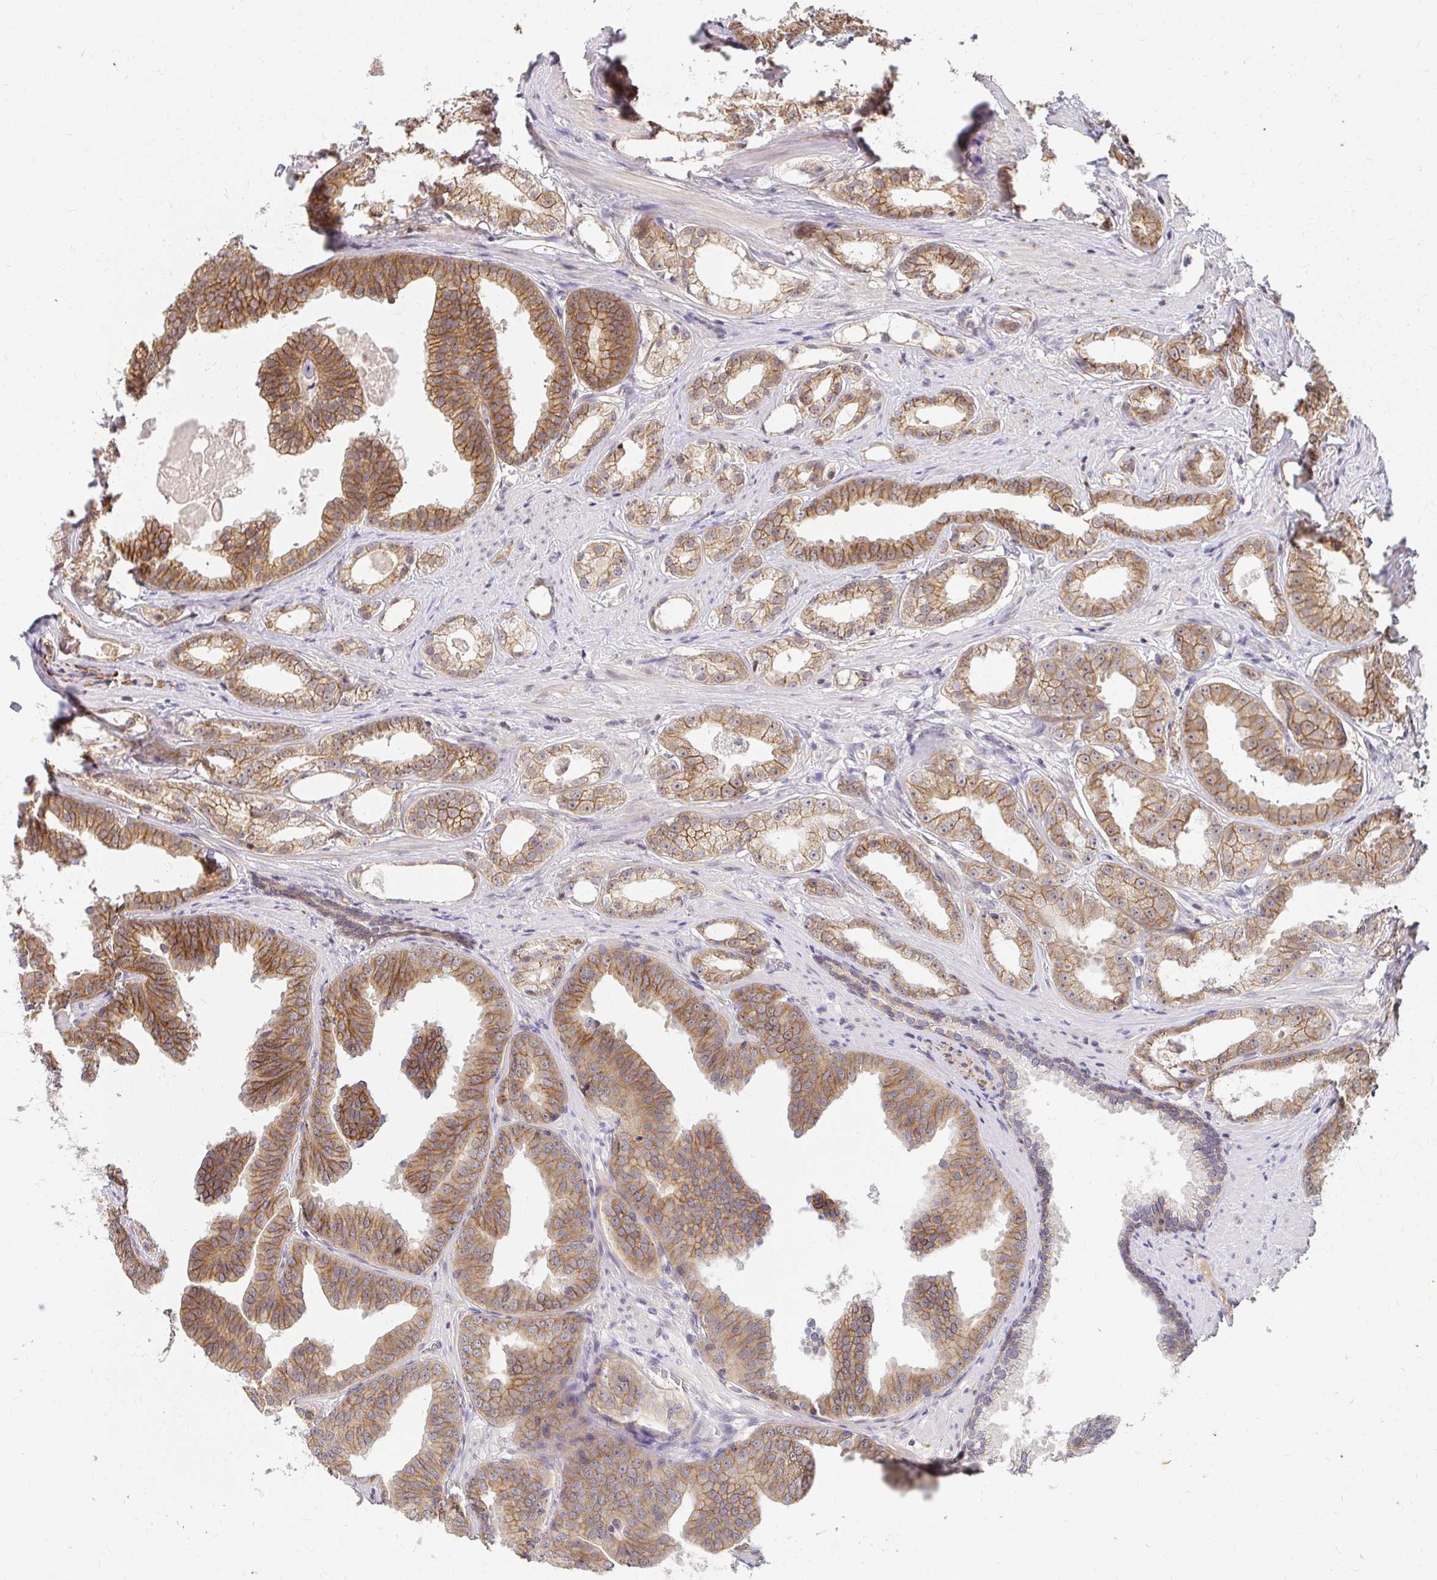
{"staining": {"intensity": "moderate", "quantity": ">75%", "location": "cytoplasmic/membranous"}, "tissue": "prostate cancer", "cell_type": "Tumor cells", "image_type": "cancer", "snomed": [{"axis": "morphology", "description": "Adenocarcinoma, Low grade"}, {"axis": "topography", "description": "Prostate"}], "caption": "The immunohistochemical stain shows moderate cytoplasmic/membranous staining in tumor cells of prostate adenocarcinoma (low-grade) tissue.", "gene": "ANK3", "patient": {"sex": "male", "age": 65}}